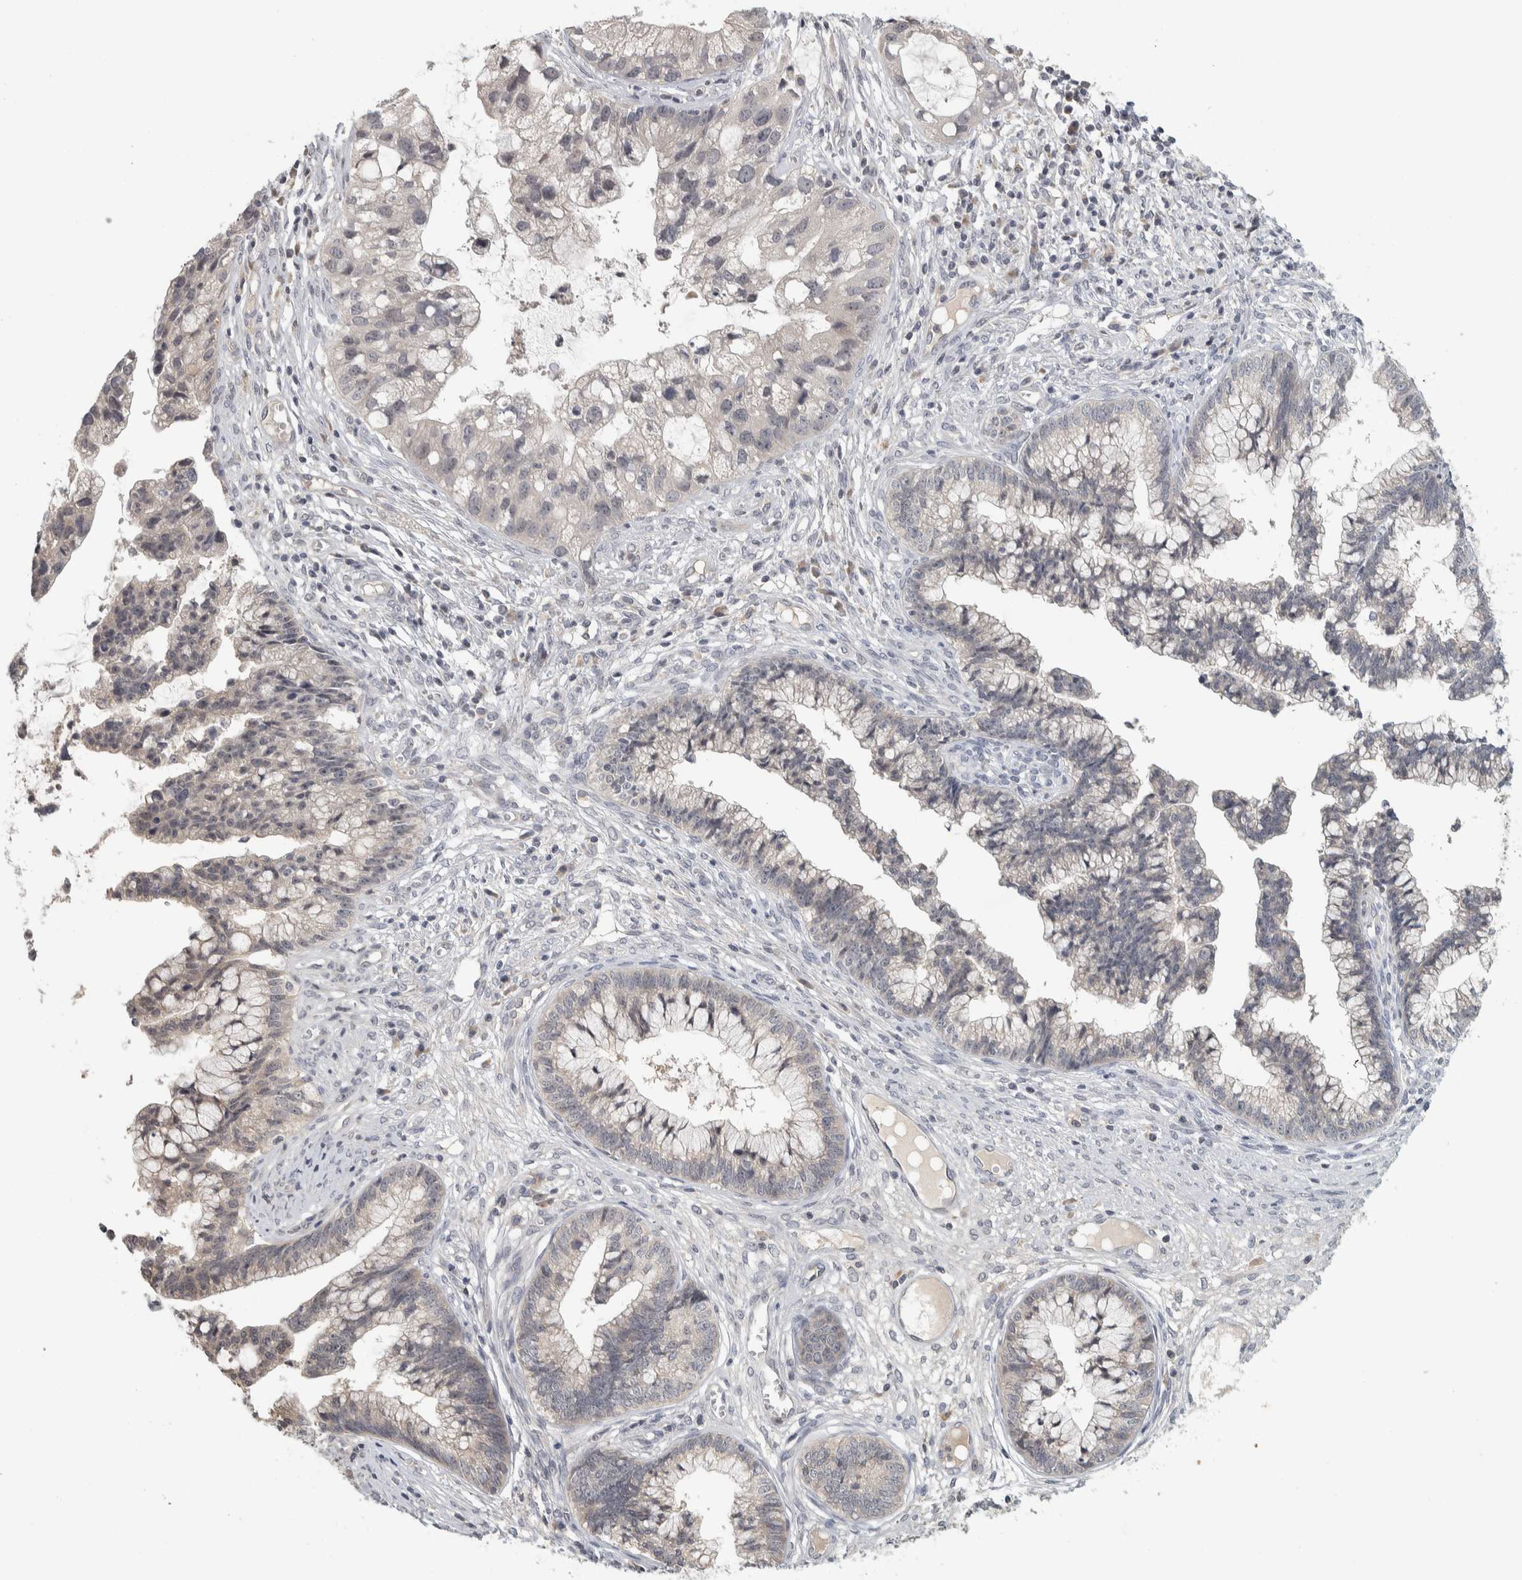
{"staining": {"intensity": "negative", "quantity": "none", "location": "none"}, "tissue": "cervical cancer", "cell_type": "Tumor cells", "image_type": "cancer", "snomed": [{"axis": "morphology", "description": "Adenocarcinoma, NOS"}, {"axis": "topography", "description": "Cervix"}], "caption": "A high-resolution image shows IHC staining of adenocarcinoma (cervical), which exhibits no significant positivity in tumor cells.", "gene": "AFP", "patient": {"sex": "female", "age": 44}}